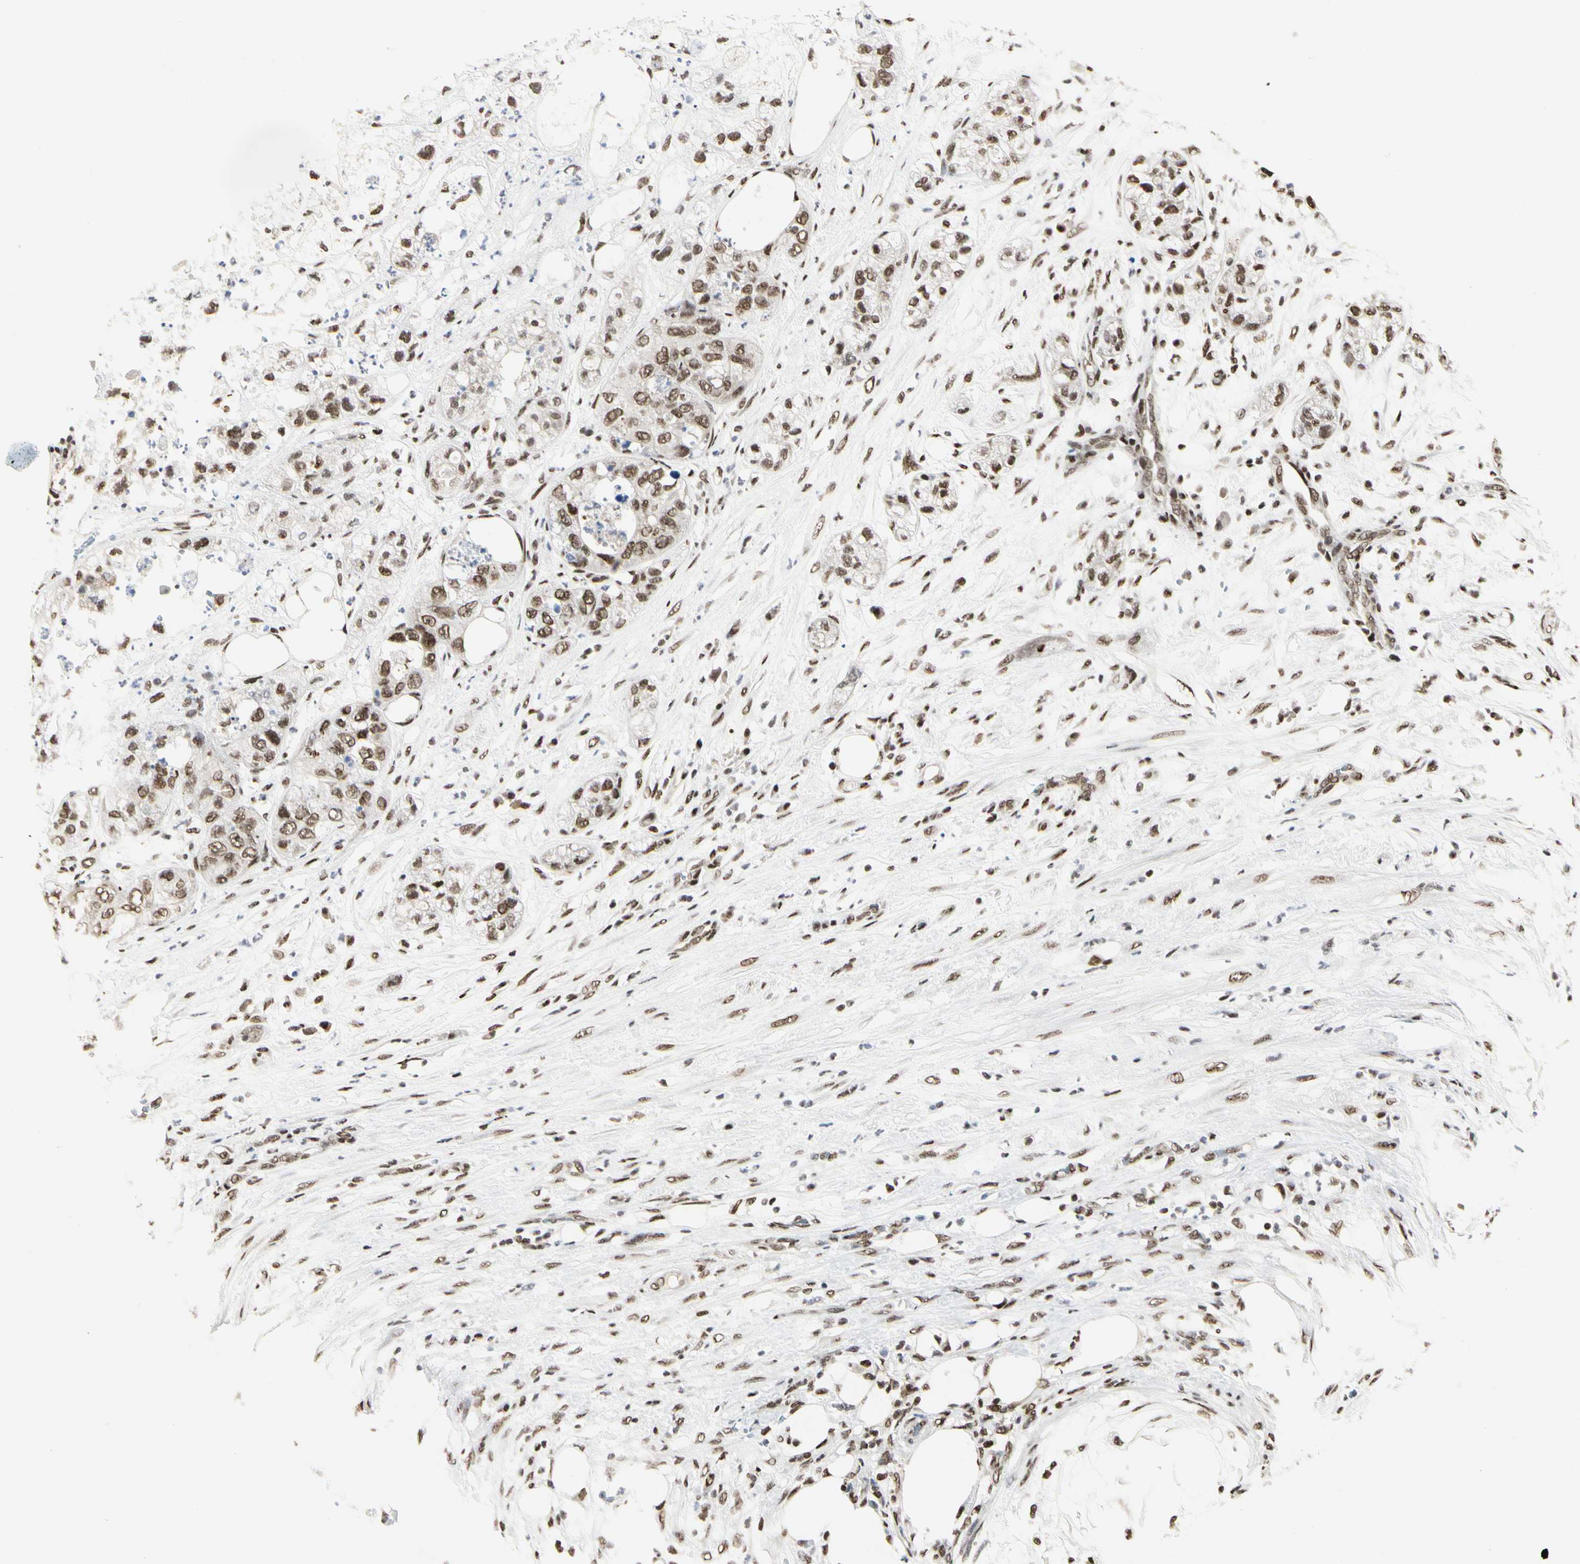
{"staining": {"intensity": "moderate", "quantity": ">75%", "location": "nuclear"}, "tissue": "pancreatic cancer", "cell_type": "Tumor cells", "image_type": "cancer", "snomed": [{"axis": "morphology", "description": "Adenocarcinoma, NOS"}, {"axis": "topography", "description": "Pancreas"}], "caption": "Immunohistochemistry (IHC) (DAB) staining of human pancreatic adenocarcinoma reveals moderate nuclear protein staining in approximately >75% of tumor cells.", "gene": "PRMT3", "patient": {"sex": "female", "age": 78}}